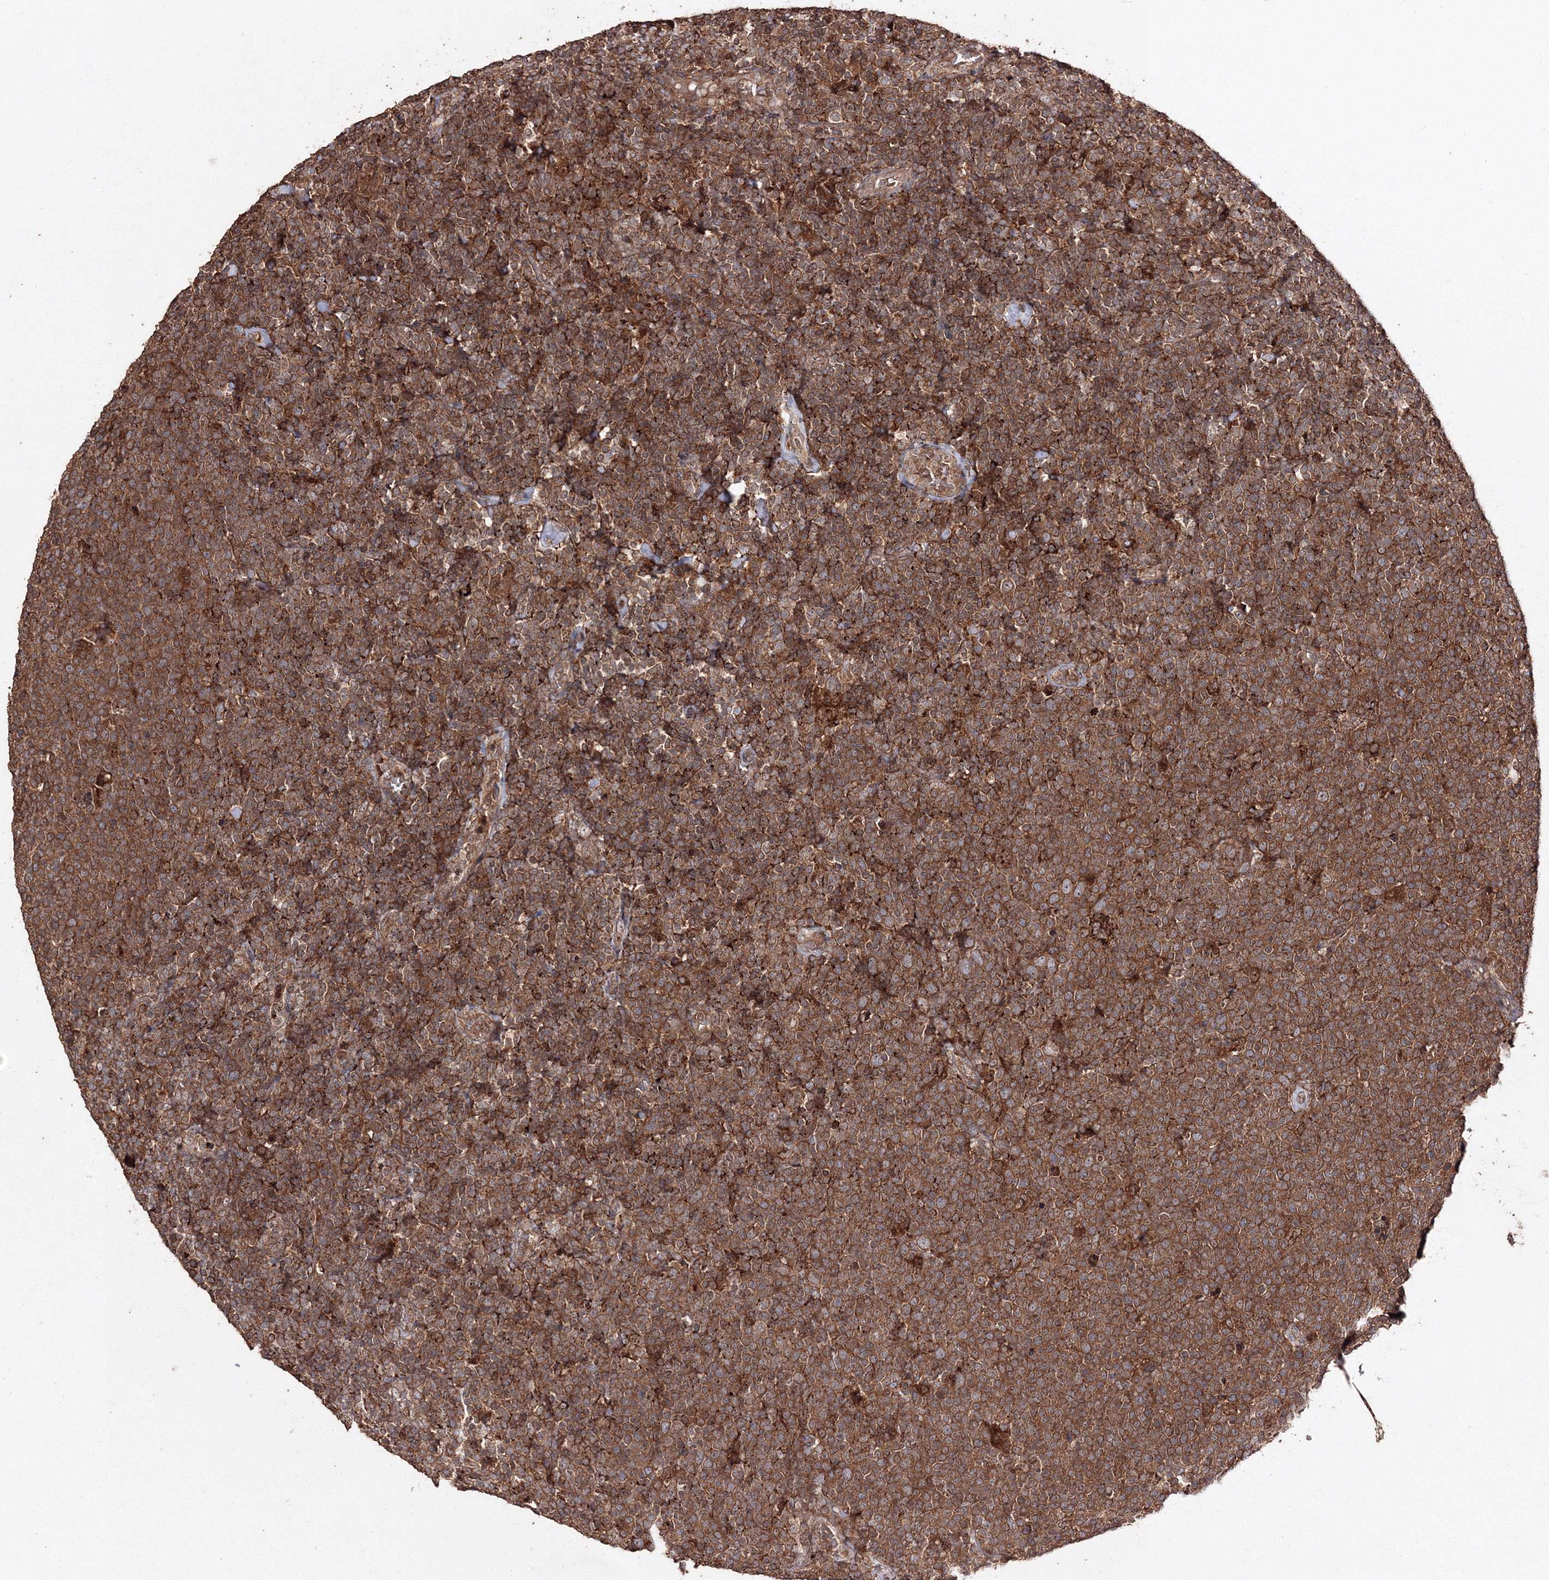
{"staining": {"intensity": "strong", "quantity": ">75%", "location": "cytoplasmic/membranous"}, "tissue": "lymphoma", "cell_type": "Tumor cells", "image_type": "cancer", "snomed": [{"axis": "morphology", "description": "Malignant lymphoma, non-Hodgkin's type, High grade"}, {"axis": "topography", "description": "Lymph node"}], "caption": "High-grade malignant lymphoma, non-Hodgkin's type stained with a protein marker shows strong staining in tumor cells.", "gene": "DDO", "patient": {"sex": "male", "age": 61}}